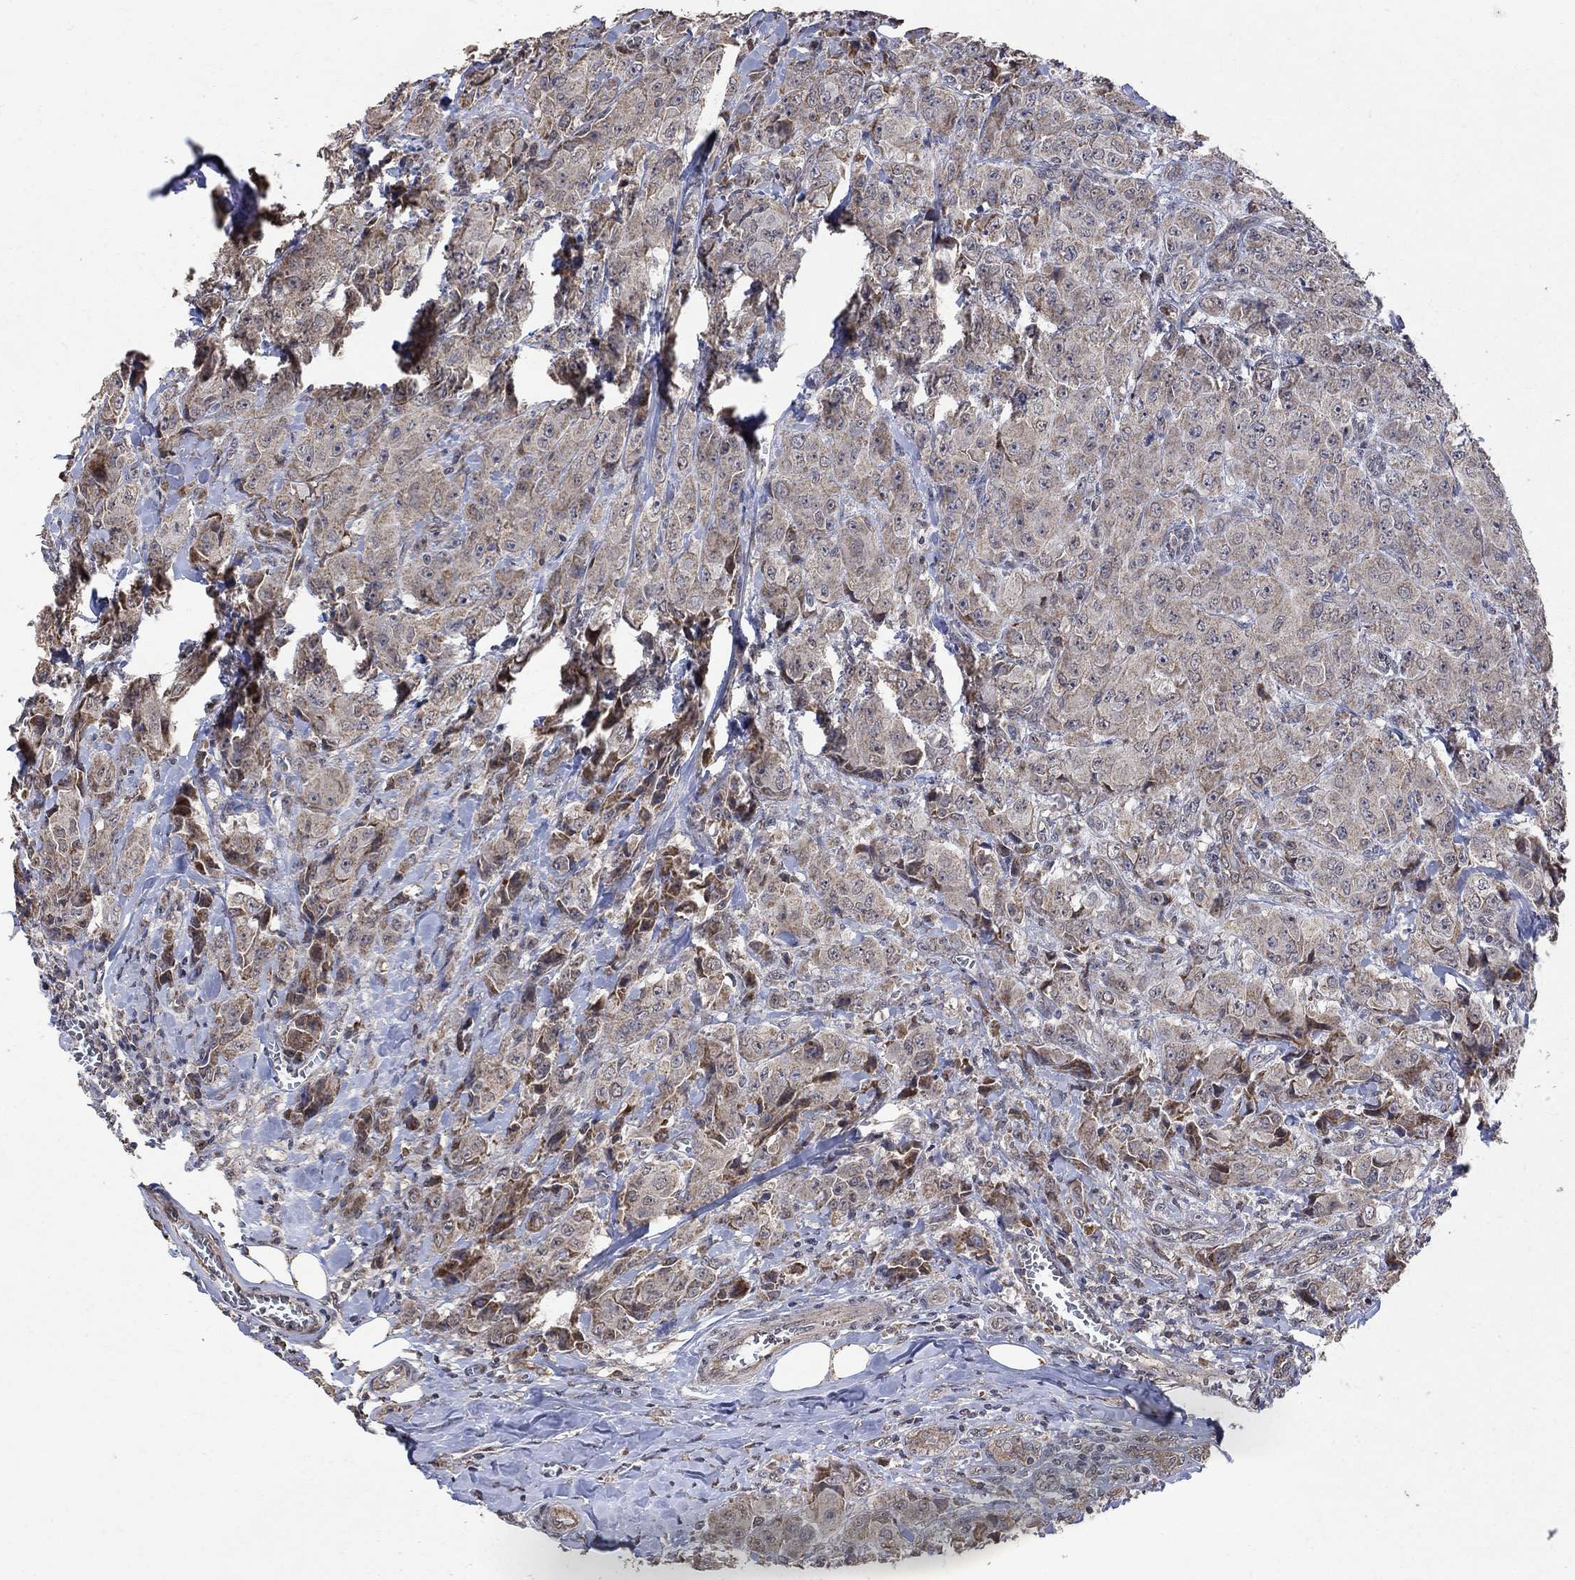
{"staining": {"intensity": "weak", "quantity": "25%-75%", "location": "cytoplasmic/membranous"}, "tissue": "breast cancer", "cell_type": "Tumor cells", "image_type": "cancer", "snomed": [{"axis": "morphology", "description": "Duct carcinoma"}, {"axis": "topography", "description": "Breast"}], "caption": "Tumor cells demonstrate low levels of weak cytoplasmic/membranous positivity in approximately 25%-75% of cells in human breast cancer (infiltrating ductal carcinoma). The staining was performed using DAB (3,3'-diaminobenzidine) to visualize the protein expression in brown, while the nuclei were stained in blue with hematoxylin (Magnification: 20x).", "gene": "ANKRA2", "patient": {"sex": "female", "age": 43}}